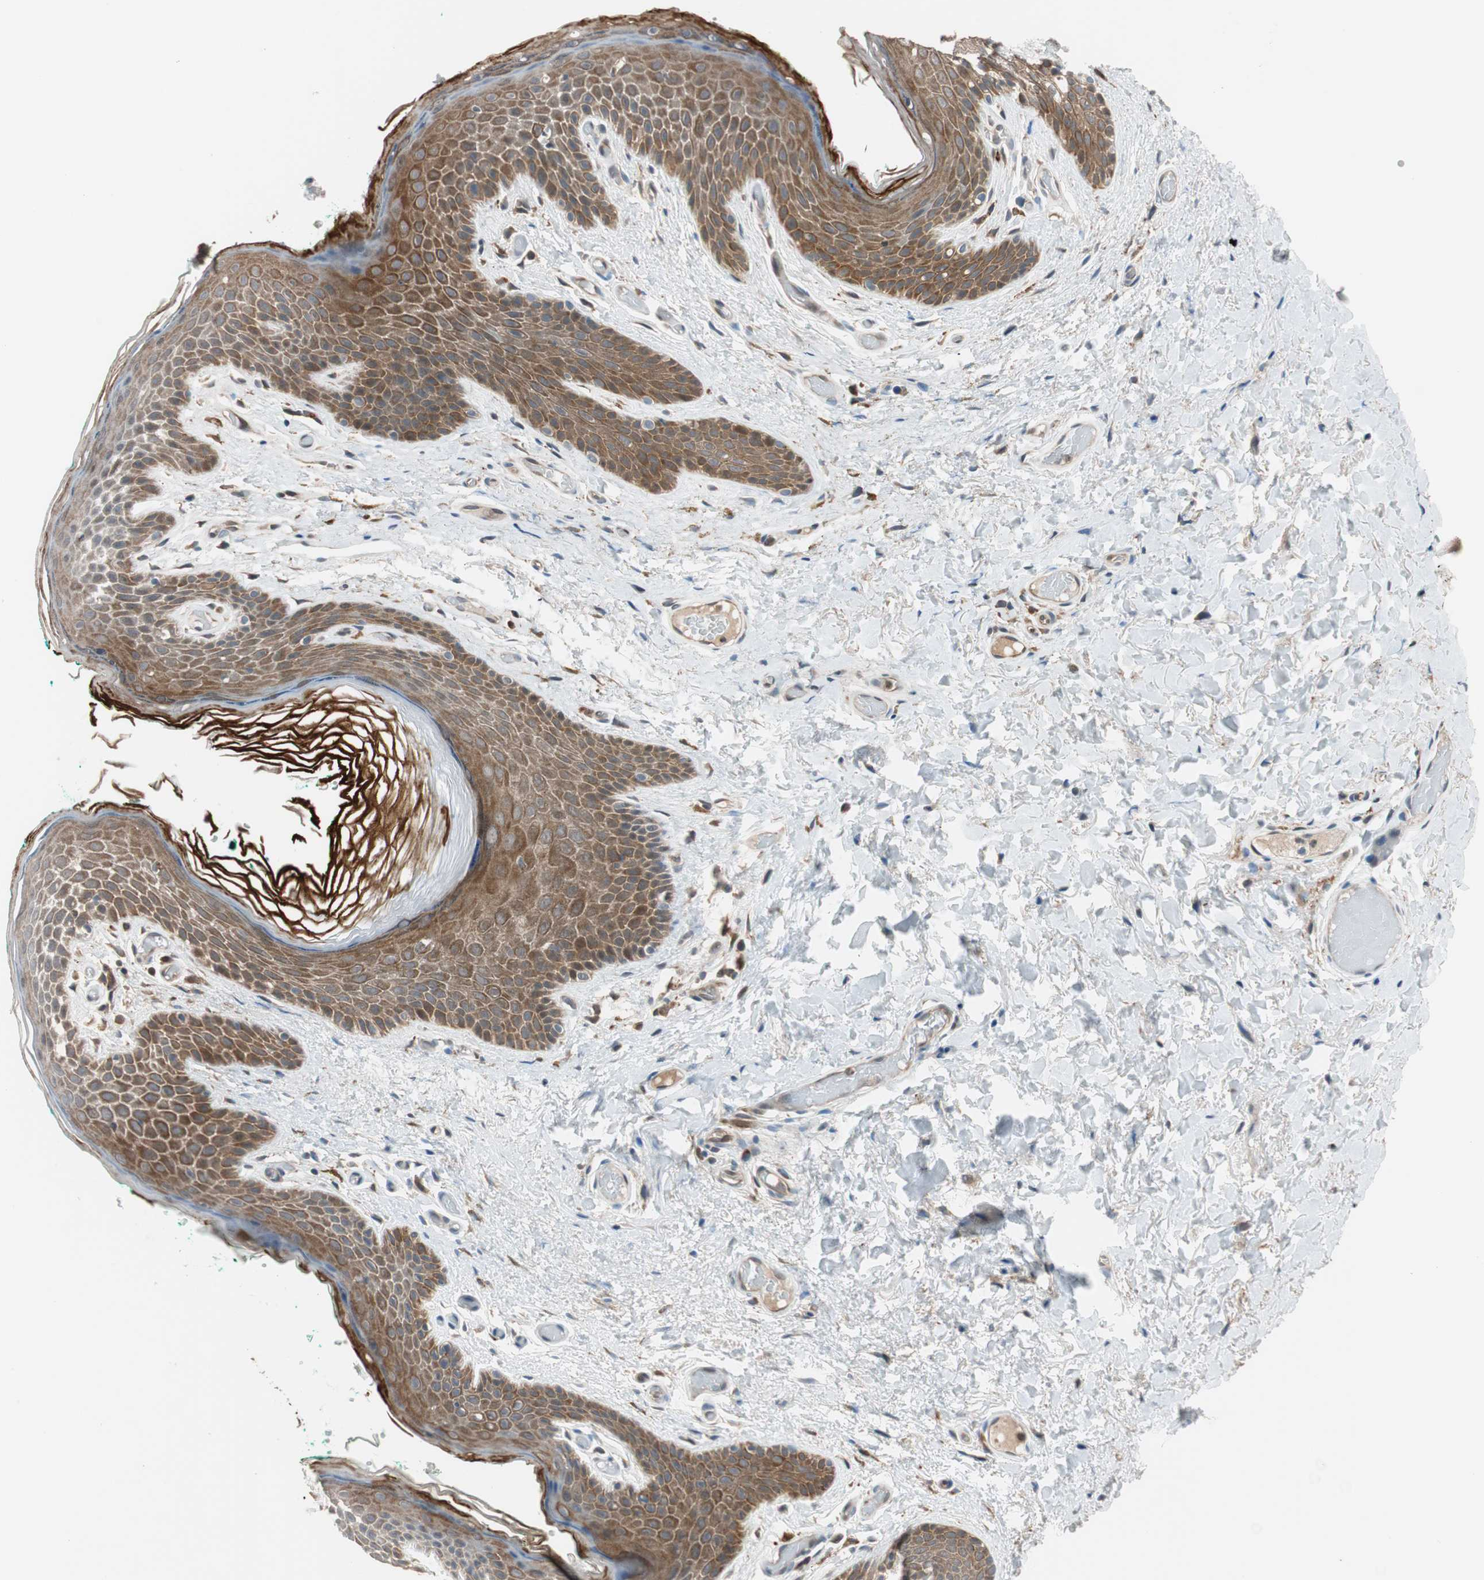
{"staining": {"intensity": "moderate", "quantity": ">75%", "location": "cytoplasmic/membranous"}, "tissue": "skin", "cell_type": "Epidermal cells", "image_type": "normal", "snomed": [{"axis": "morphology", "description": "Normal tissue, NOS"}, {"axis": "topography", "description": "Anal"}], "caption": "This photomicrograph shows normal skin stained with immunohistochemistry to label a protein in brown. The cytoplasmic/membranous of epidermal cells show moderate positivity for the protein. Nuclei are counter-stained blue.", "gene": "P3R3URF", "patient": {"sex": "male", "age": 74}}